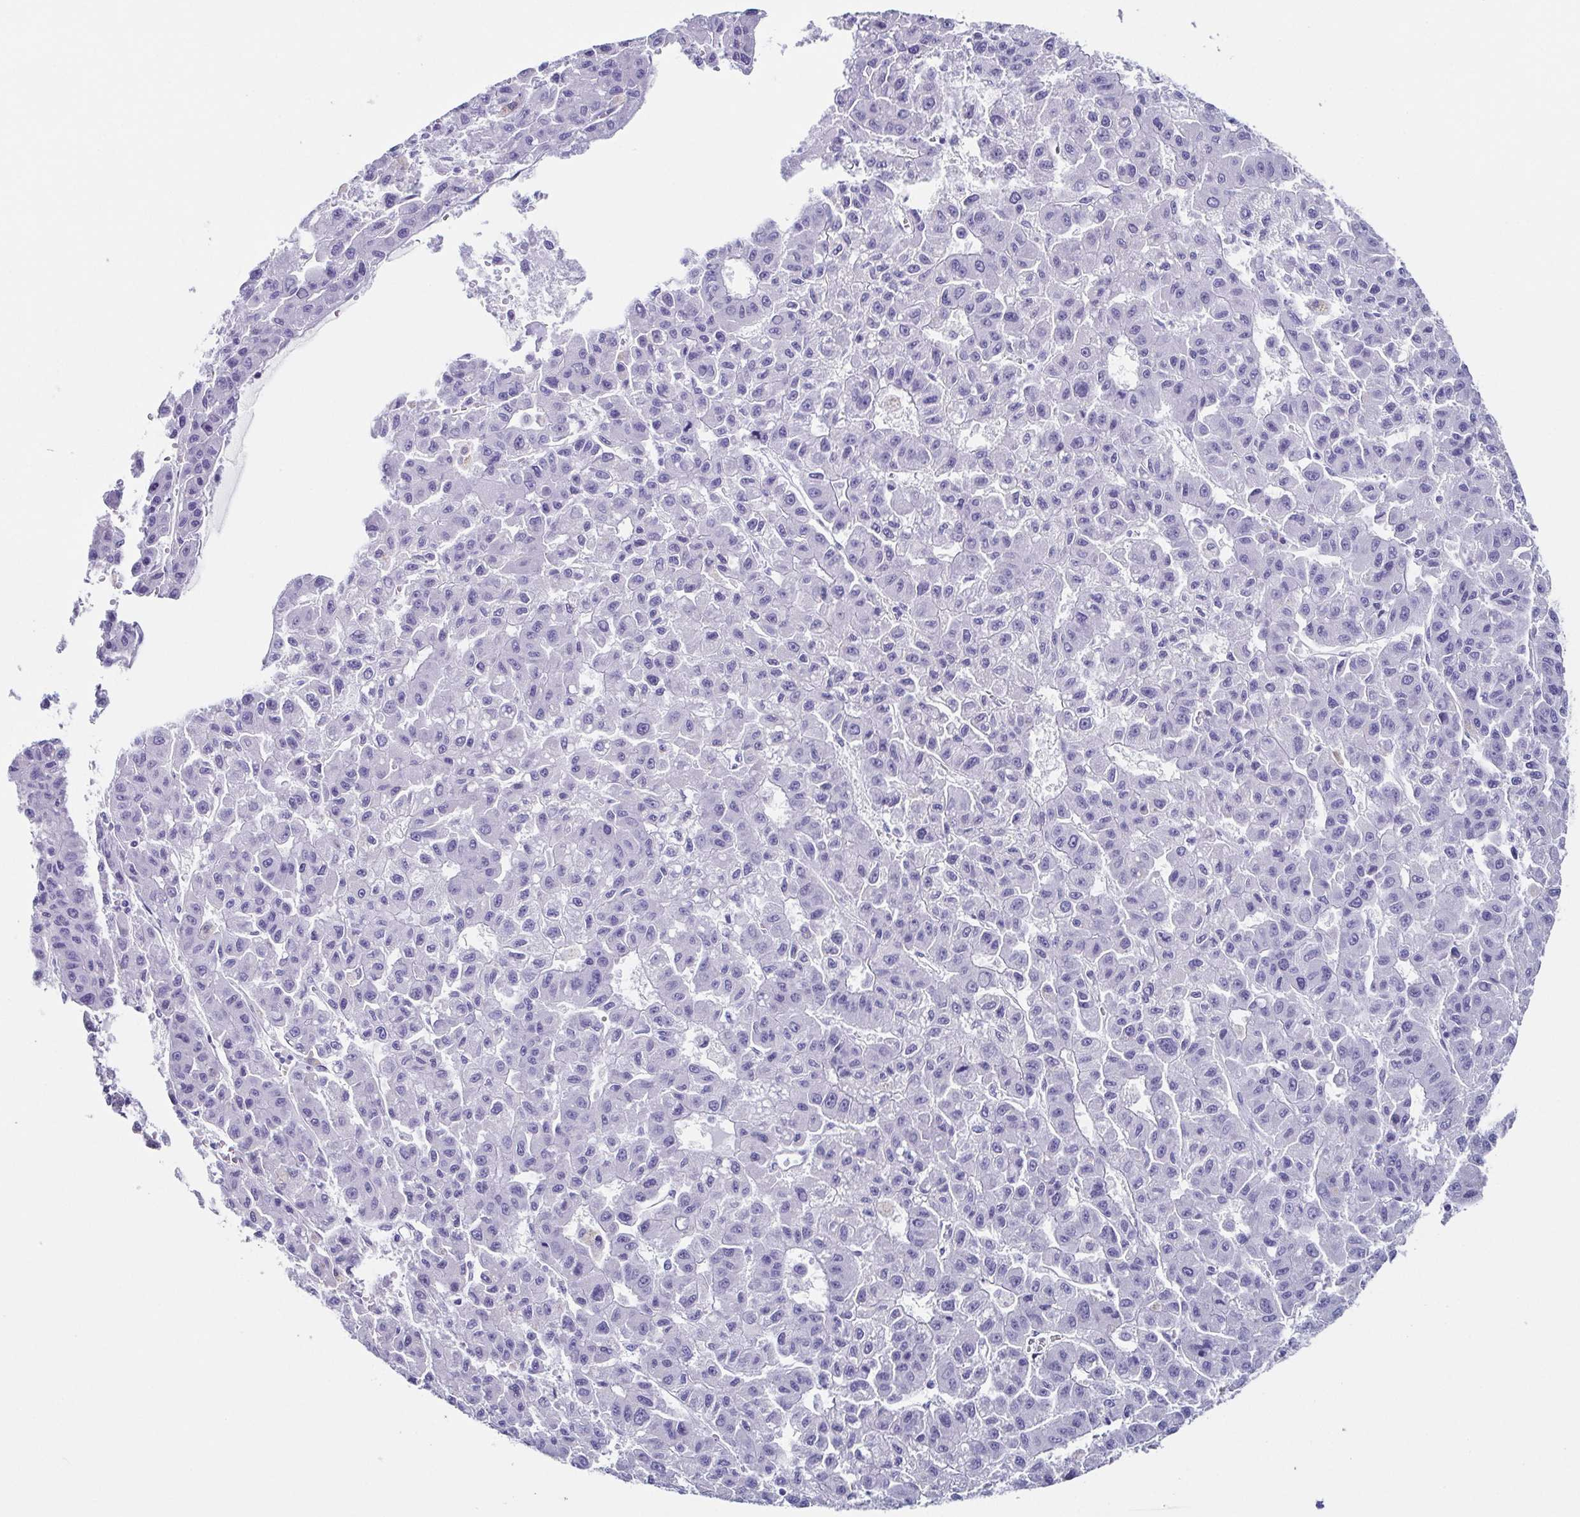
{"staining": {"intensity": "negative", "quantity": "none", "location": "none"}, "tissue": "liver cancer", "cell_type": "Tumor cells", "image_type": "cancer", "snomed": [{"axis": "morphology", "description": "Carcinoma, Hepatocellular, NOS"}, {"axis": "topography", "description": "Liver"}], "caption": "Tumor cells show no significant protein expression in liver cancer (hepatocellular carcinoma).", "gene": "TNNT2", "patient": {"sex": "male", "age": 70}}